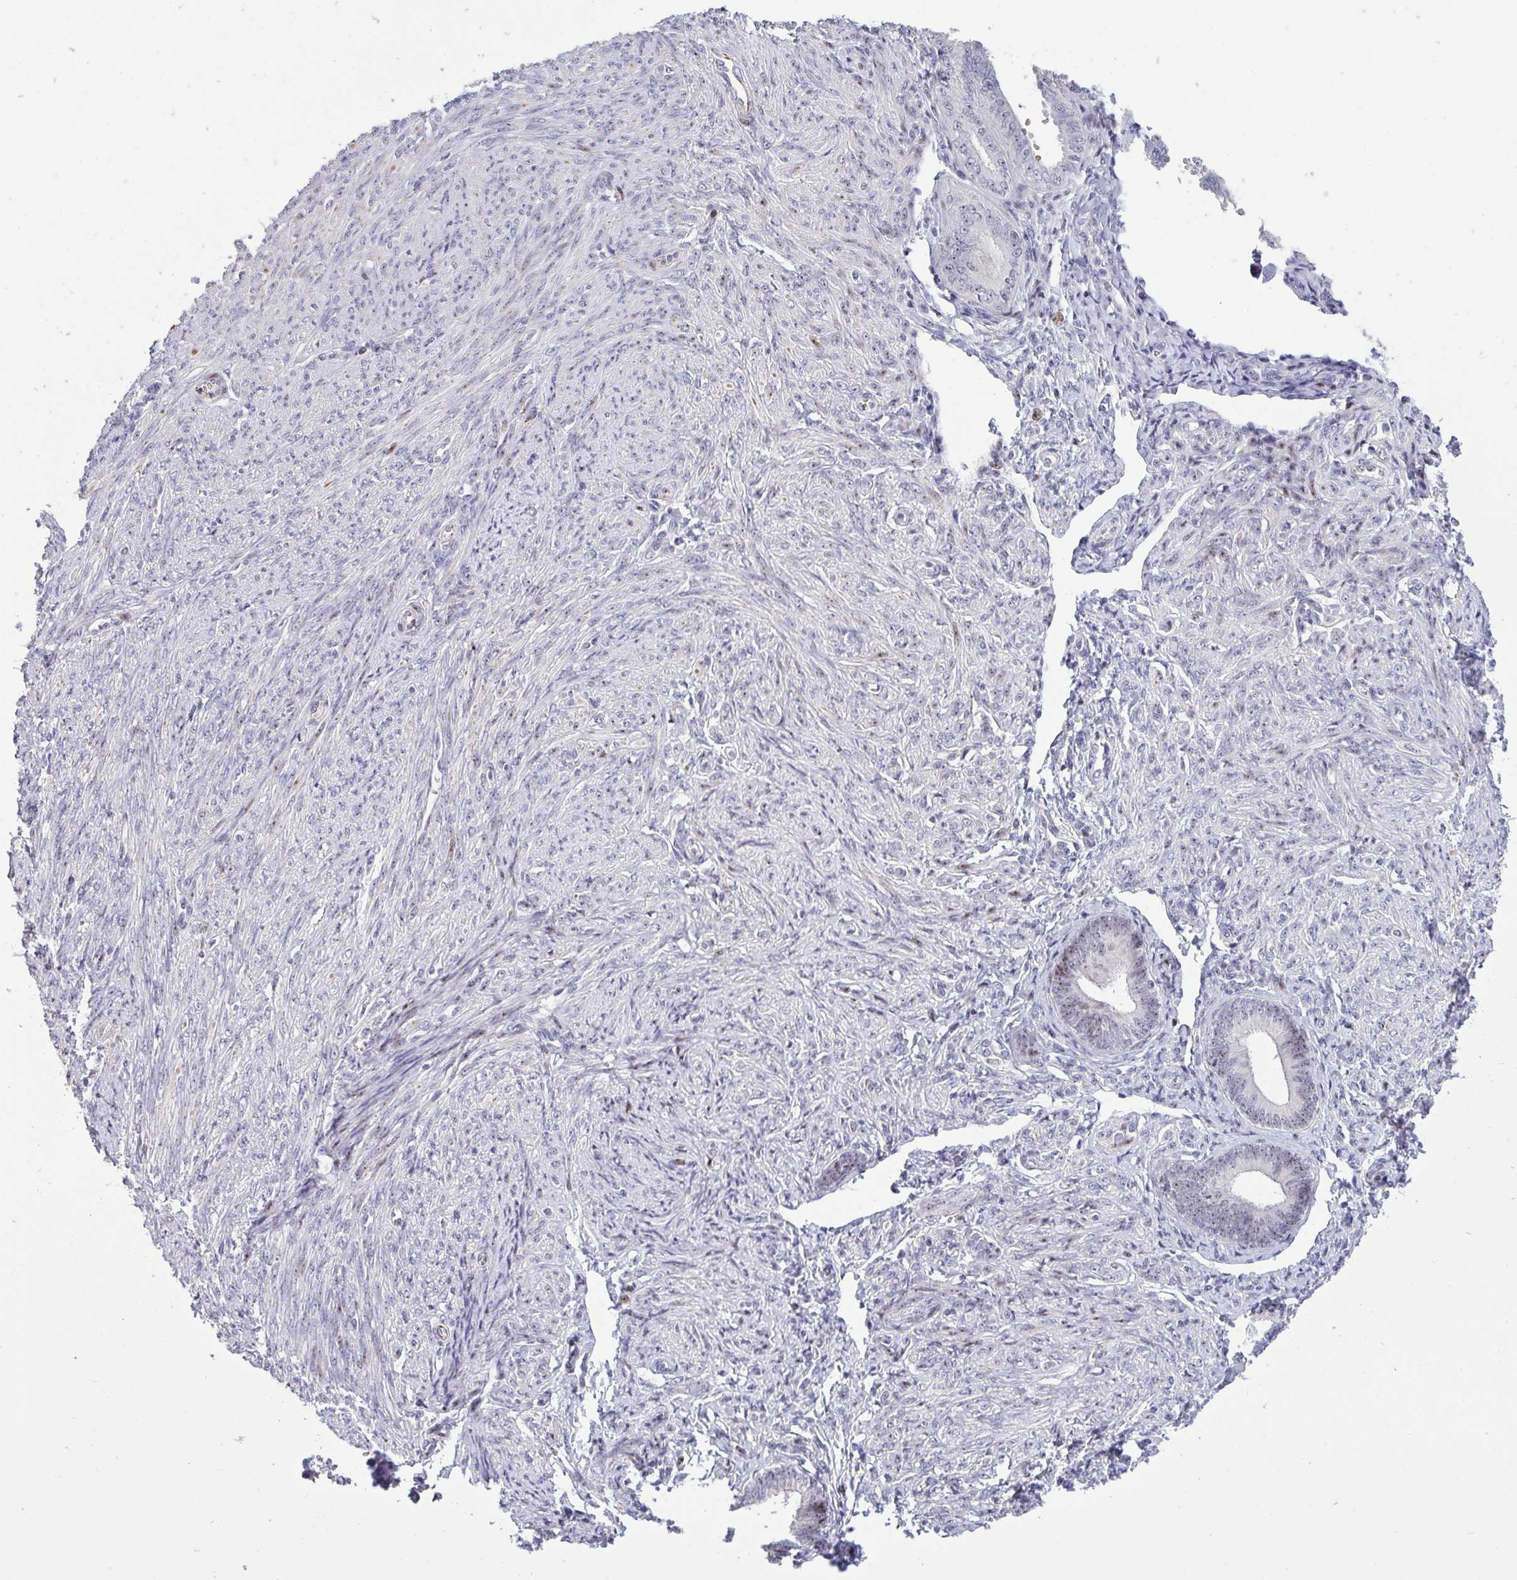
{"staining": {"intensity": "weak", "quantity": "<25%", "location": "nuclear"}, "tissue": "endometrial cancer", "cell_type": "Tumor cells", "image_type": "cancer", "snomed": [{"axis": "morphology", "description": "Adenocarcinoma, NOS"}, {"axis": "topography", "description": "Endometrium"}], "caption": "DAB (3,3'-diaminobenzidine) immunohistochemical staining of human endometrial cancer (adenocarcinoma) shows no significant expression in tumor cells. (Immunohistochemistry, brightfield microscopy, high magnification).", "gene": "PLPPR3", "patient": {"sex": "female", "age": 87}}